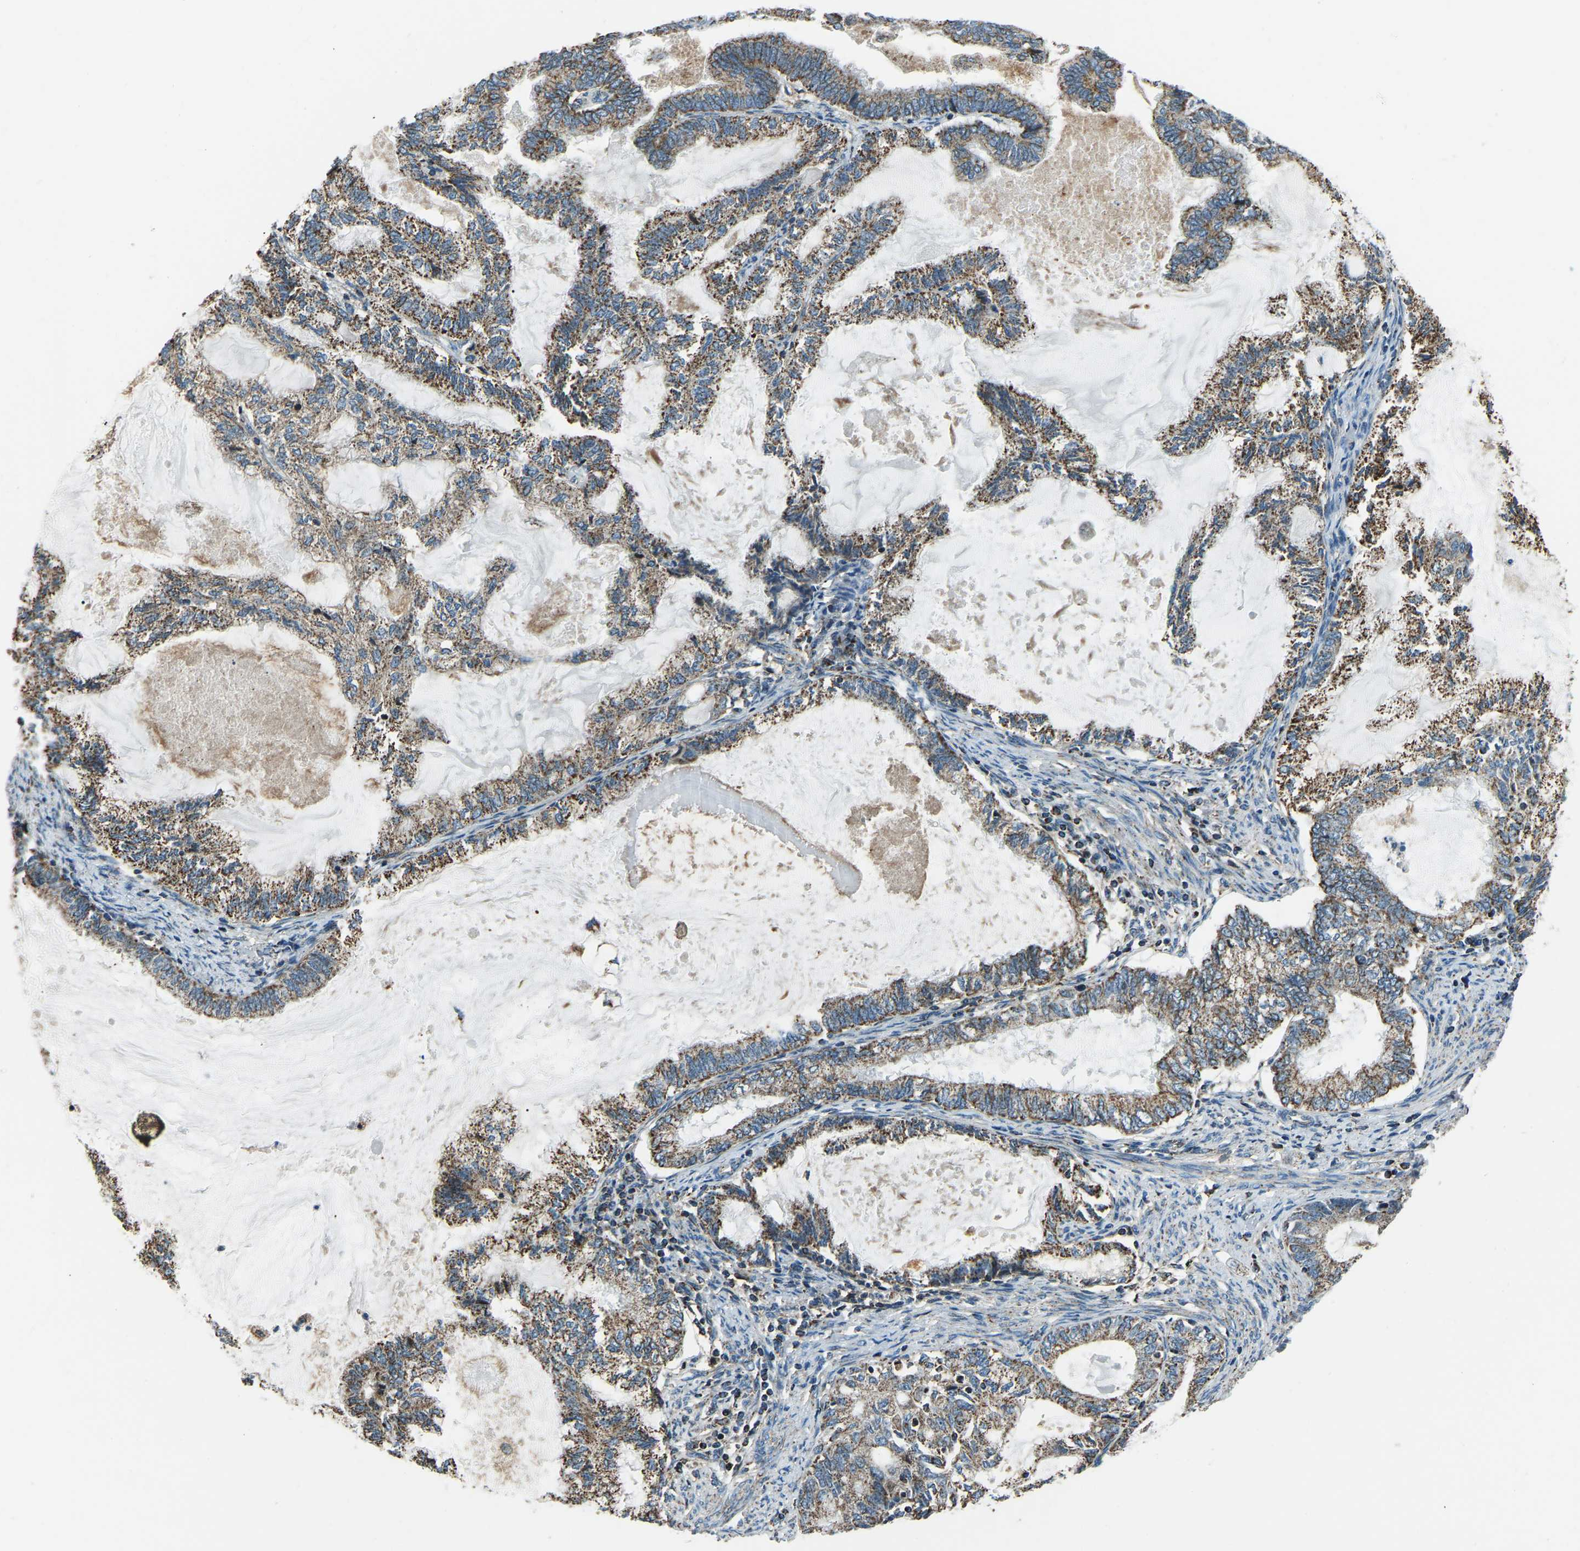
{"staining": {"intensity": "moderate", "quantity": ">75%", "location": "cytoplasmic/membranous"}, "tissue": "endometrial cancer", "cell_type": "Tumor cells", "image_type": "cancer", "snomed": [{"axis": "morphology", "description": "Adenocarcinoma, NOS"}, {"axis": "topography", "description": "Endometrium"}], "caption": "Immunohistochemistry (IHC) (DAB (3,3'-diaminobenzidine)) staining of endometrial cancer (adenocarcinoma) reveals moderate cytoplasmic/membranous protein expression in about >75% of tumor cells. The staining was performed using DAB to visualize the protein expression in brown, while the nuclei were stained in blue with hematoxylin (Magnification: 20x).", "gene": "RBM33", "patient": {"sex": "female", "age": 86}}